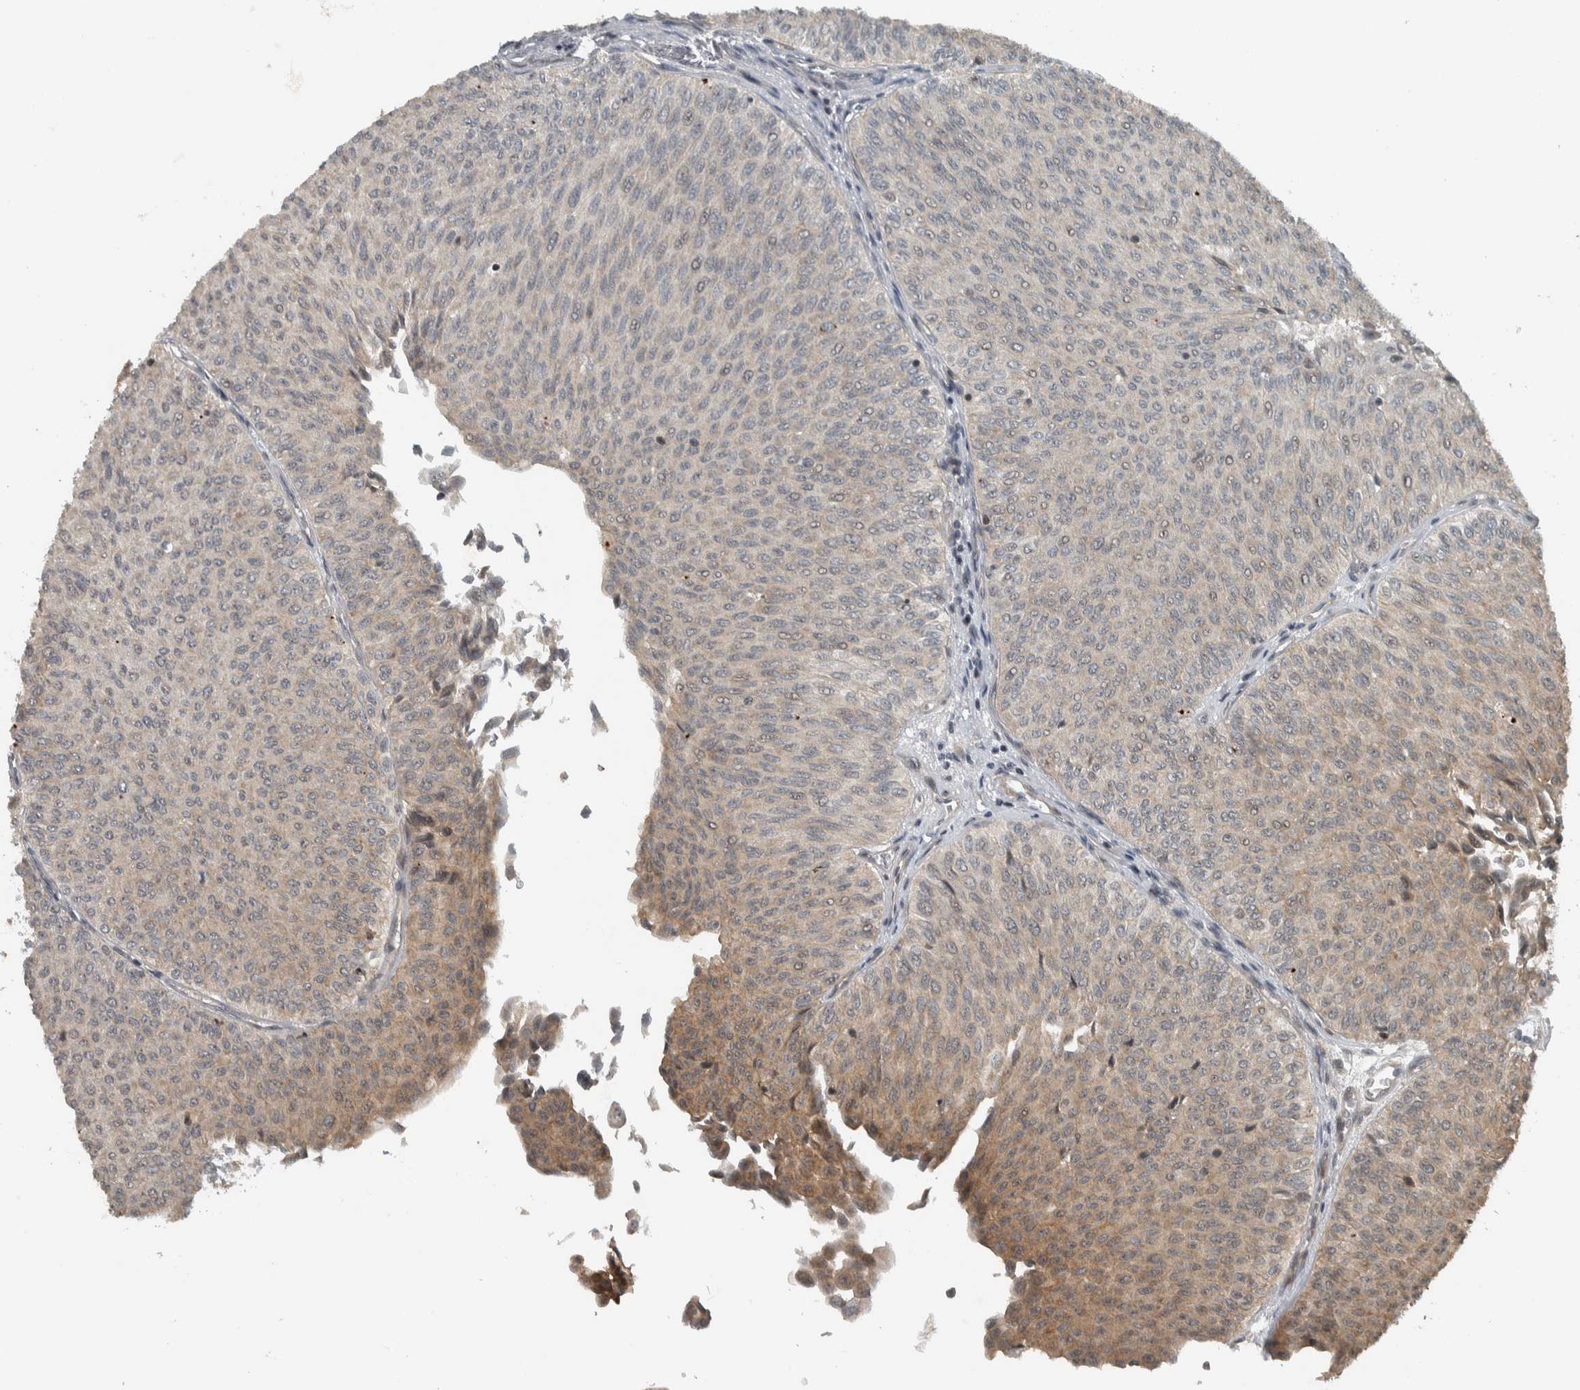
{"staining": {"intensity": "moderate", "quantity": "<25%", "location": "cytoplasmic/membranous"}, "tissue": "urothelial cancer", "cell_type": "Tumor cells", "image_type": "cancer", "snomed": [{"axis": "morphology", "description": "Urothelial carcinoma, Low grade"}, {"axis": "topography", "description": "Urinary bladder"}], "caption": "Urothelial cancer stained with a protein marker exhibits moderate staining in tumor cells.", "gene": "NAPG", "patient": {"sex": "male", "age": 78}}